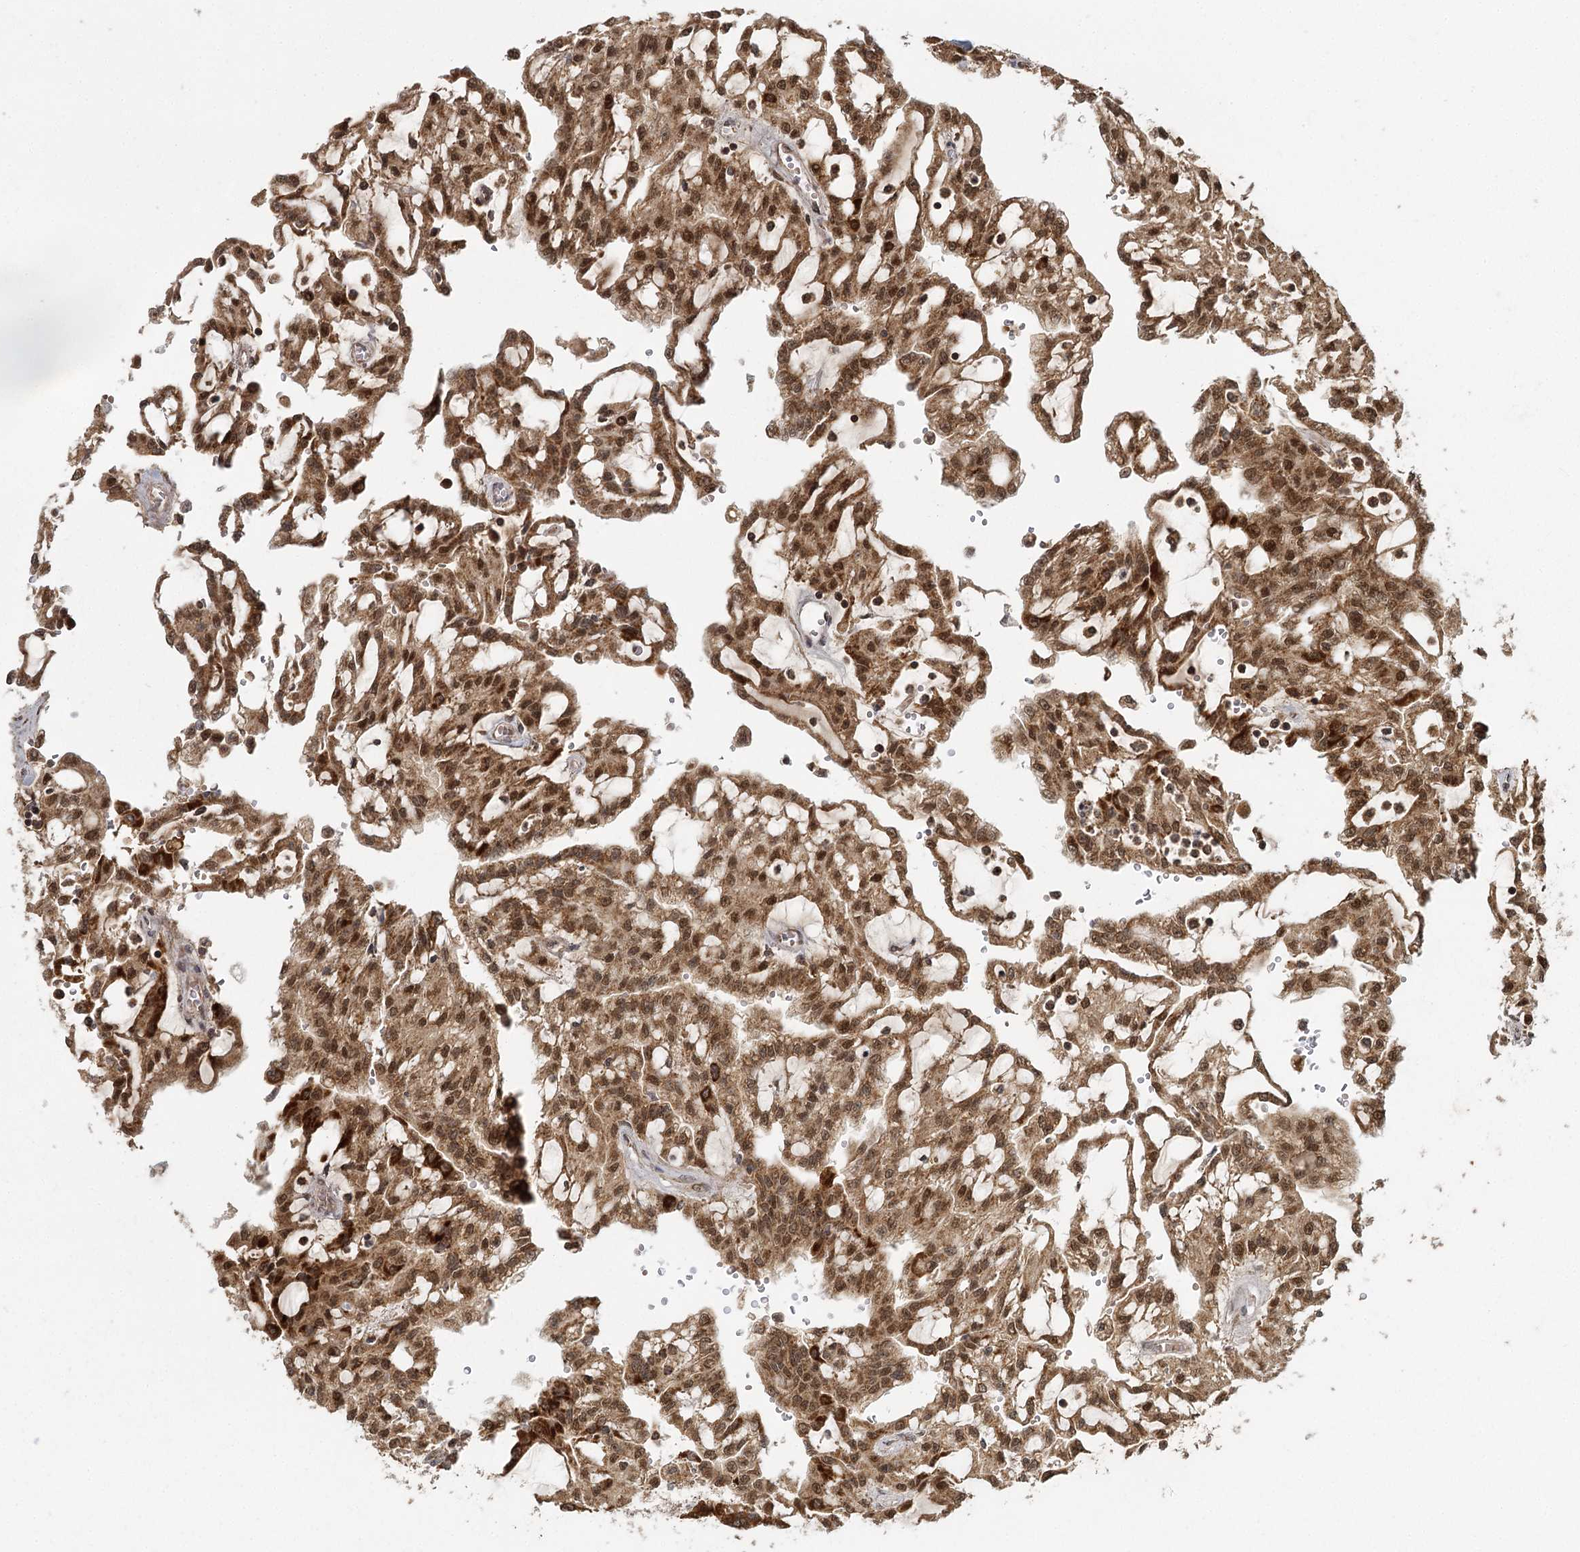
{"staining": {"intensity": "moderate", "quantity": ">75%", "location": "cytoplasmic/membranous,nuclear"}, "tissue": "renal cancer", "cell_type": "Tumor cells", "image_type": "cancer", "snomed": [{"axis": "morphology", "description": "Adenocarcinoma, NOS"}, {"axis": "topography", "description": "Kidney"}], "caption": "Moderate cytoplasmic/membranous and nuclear positivity for a protein is identified in approximately >75% of tumor cells of renal adenocarcinoma using immunohistochemistry.", "gene": "MICU1", "patient": {"sex": "male", "age": 63}}